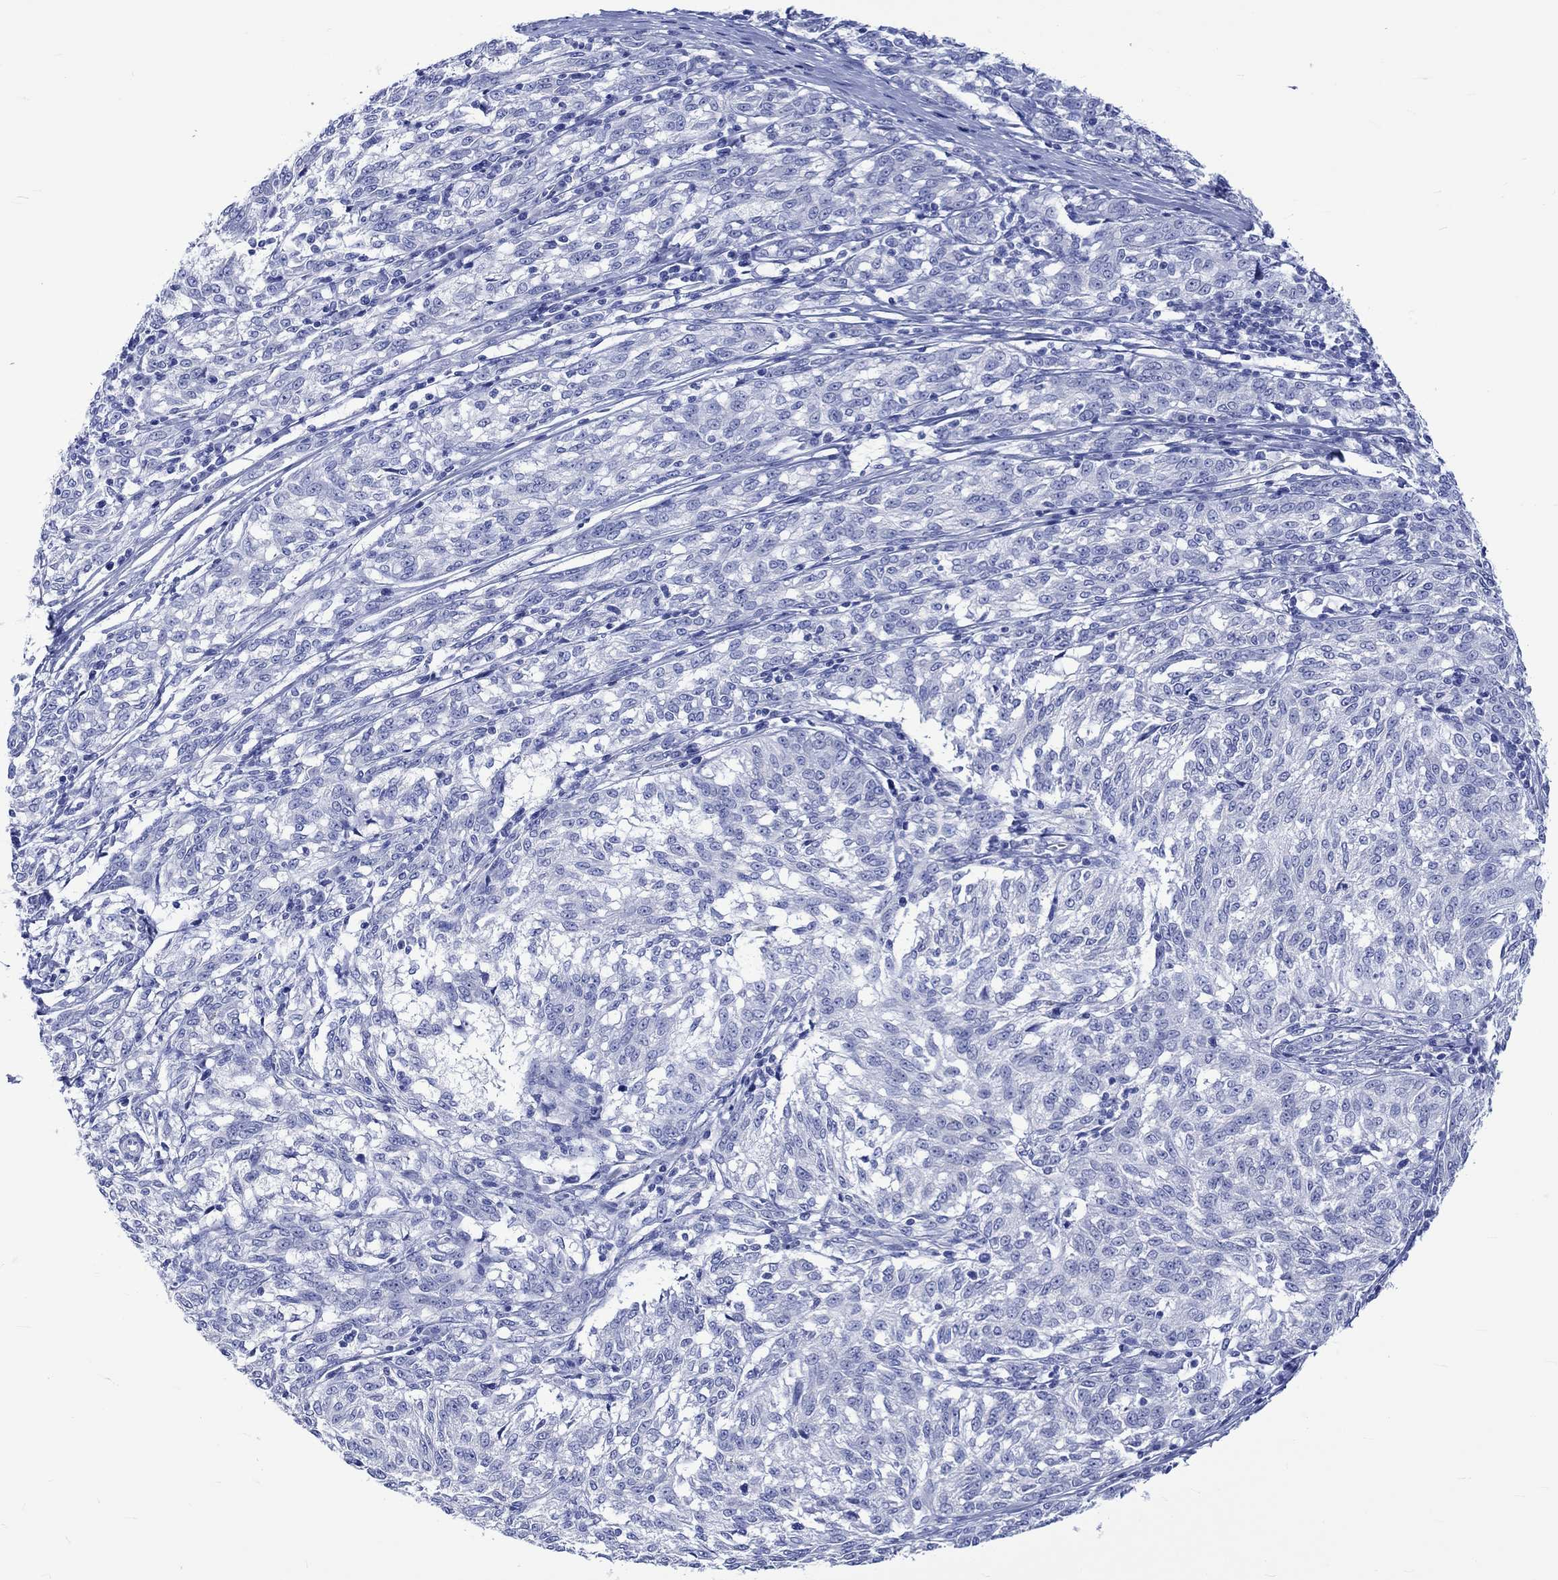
{"staining": {"intensity": "negative", "quantity": "none", "location": "none"}, "tissue": "melanoma", "cell_type": "Tumor cells", "image_type": "cancer", "snomed": [{"axis": "morphology", "description": "Malignant melanoma, NOS"}, {"axis": "topography", "description": "Skin"}], "caption": "Immunohistochemistry (IHC) photomicrograph of neoplastic tissue: malignant melanoma stained with DAB (3,3'-diaminobenzidine) exhibits no significant protein expression in tumor cells.", "gene": "KLHL33", "patient": {"sex": "female", "age": 72}}